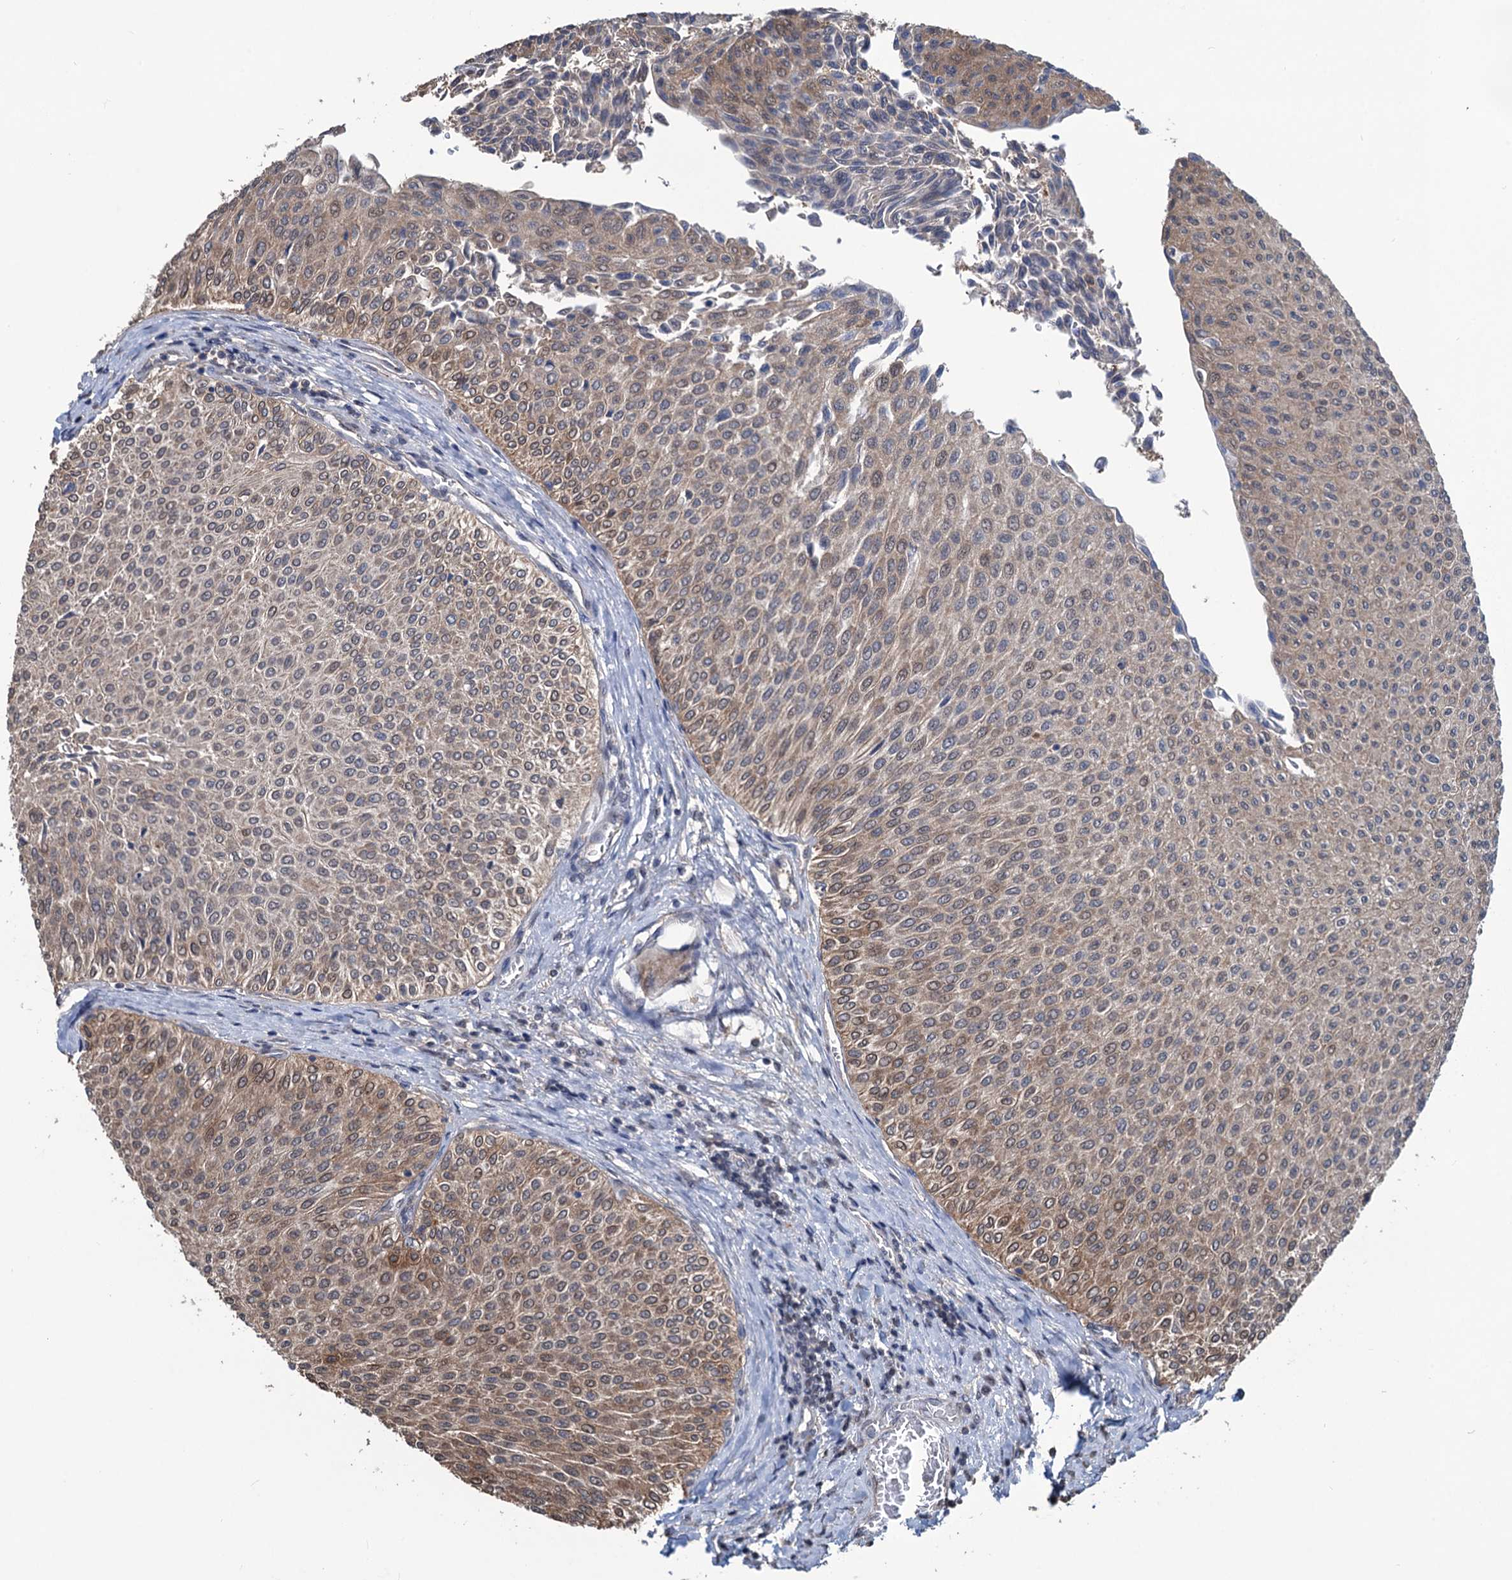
{"staining": {"intensity": "weak", "quantity": ">75%", "location": "cytoplasmic/membranous,nuclear"}, "tissue": "urothelial cancer", "cell_type": "Tumor cells", "image_type": "cancer", "snomed": [{"axis": "morphology", "description": "Urothelial carcinoma, Low grade"}, {"axis": "topography", "description": "Urinary bladder"}], "caption": "High-magnification brightfield microscopy of urothelial cancer stained with DAB (brown) and counterstained with hematoxylin (blue). tumor cells exhibit weak cytoplasmic/membranous and nuclear positivity is seen in approximately>75% of cells. (DAB IHC, brown staining for protein, blue staining for nuclei).", "gene": "RTKN2", "patient": {"sex": "male", "age": 78}}